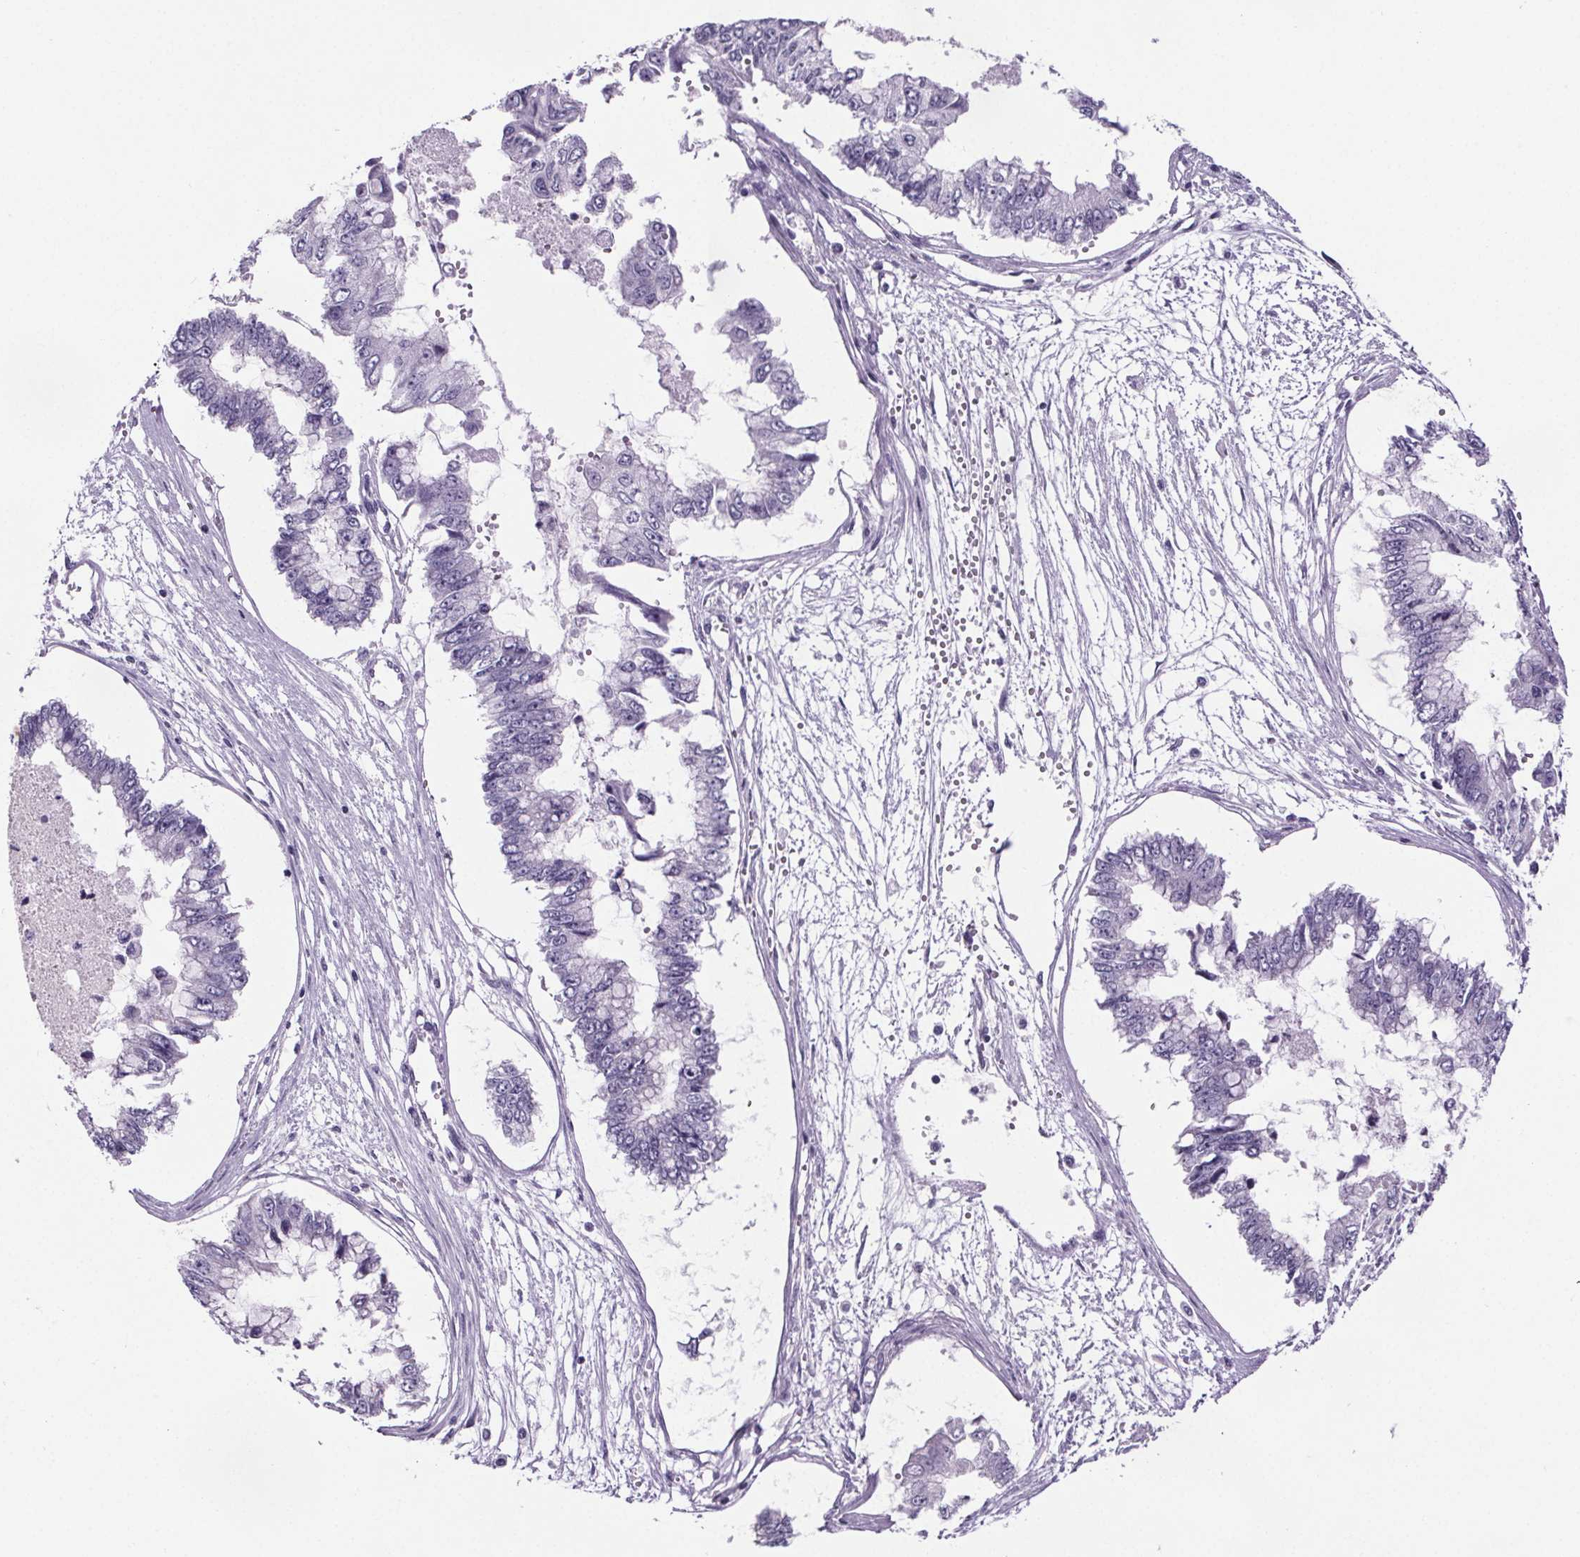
{"staining": {"intensity": "negative", "quantity": "none", "location": "none"}, "tissue": "ovarian cancer", "cell_type": "Tumor cells", "image_type": "cancer", "snomed": [{"axis": "morphology", "description": "Cystadenocarcinoma, mucinous, NOS"}, {"axis": "topography", "description": "Ovary"}], "caption": "Immunohistochemistry (IHC) photomicrograph of ovarian cancer stained for a protein (brown), which reveals no positivity in tumor cells.", "gene": "CUBN", "patient": {"sex": "female", "age": 72}}